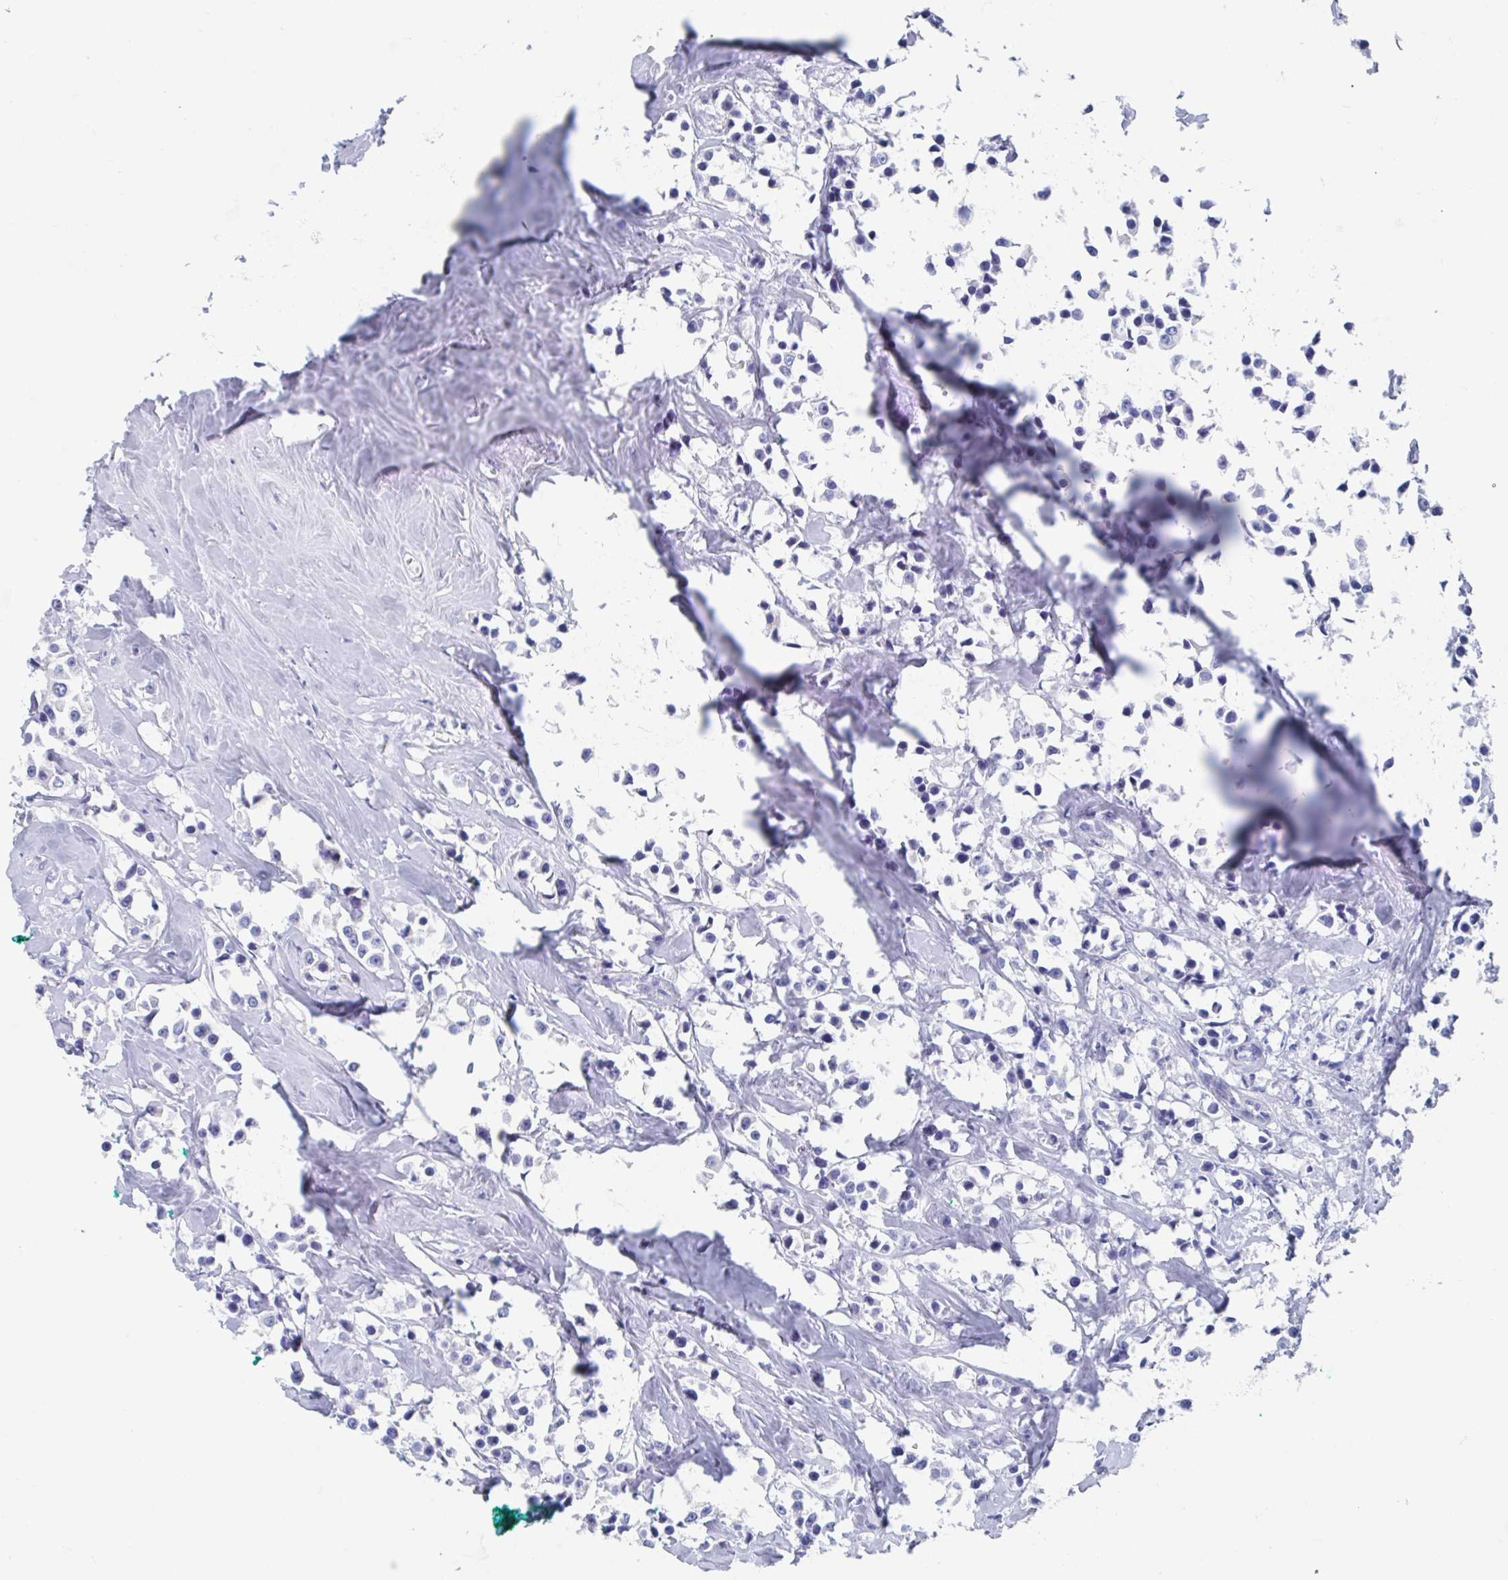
{"staining": {"intensity": "negative", "quantity": "none", "location": "none"}, "tissue": "breast cancer", "cell_type": "Tumor cells", "image_type": "cancer", "snomed": [{"axis": "morphology", "description": "Duct carcinoma"}, {"axis": "topography", "description": "Breast"}], "caption": "A high-resolution image shows IHC staining of breast cancer, which shows no significant positivity in tumor cells. The staining is performed using DAB brown chromogen with nuclei counter-stained in using hematoxylin.", "gene": "SHCBP1L", "patient": {"sex": "female", "age": 80}}